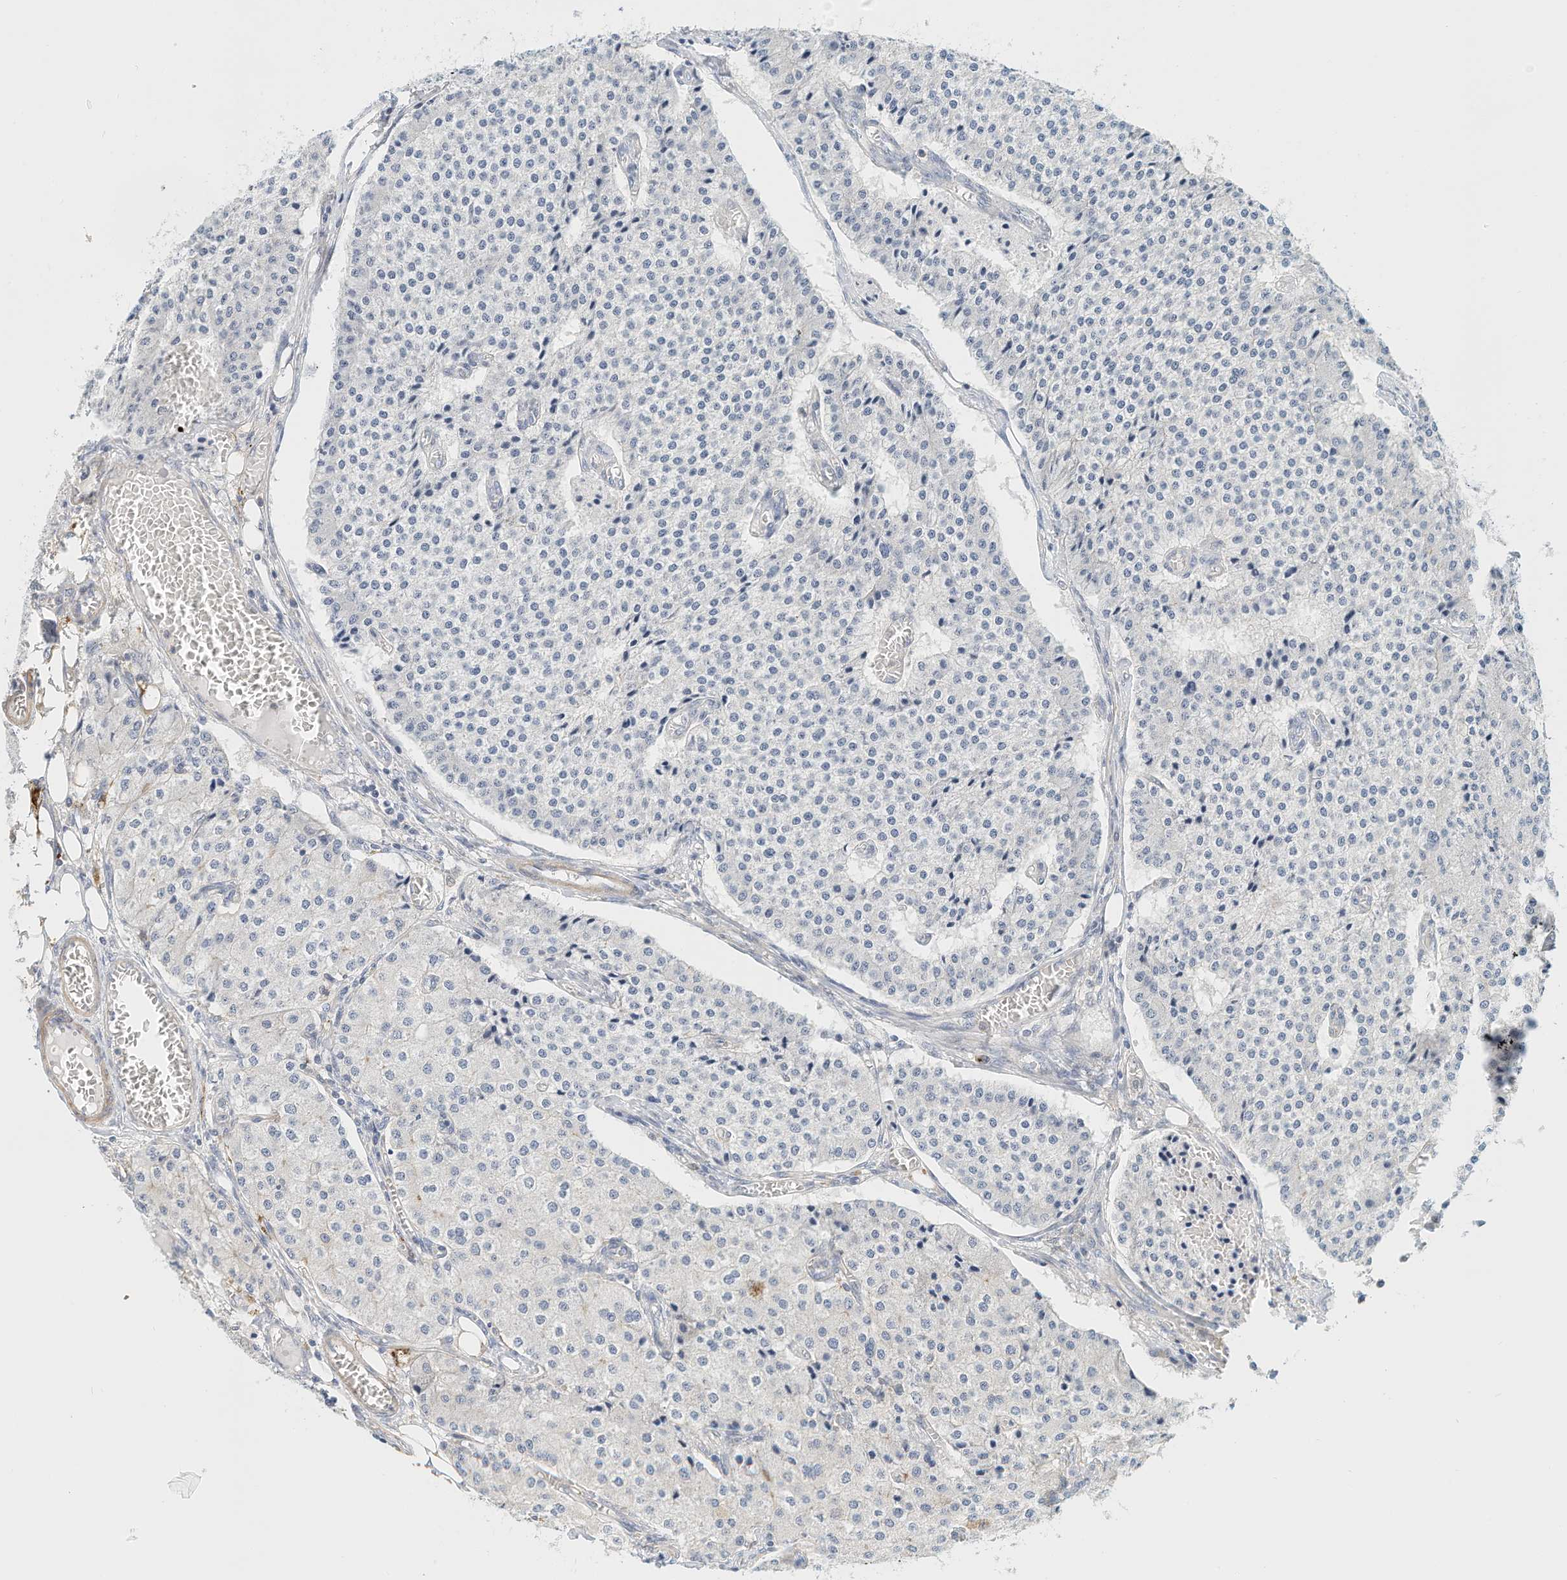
{"staining": {"intensity": "negative", "quantity": "none", "location": "none"}, "tissue": "carcinoid", "cell_type": "Tumor cells", "image_type": "cancer", "snomed": [{"axis": "morphology", "description": "Carcinoid, malignant, NOS"}, {"axis": "topography", "description": "Colon"}], "caption": "The immunohistochemistry photomicrograph has no significant expression in tumor cells of malignant carcinoid tissue.", "gene": "MICAL1", "patient": {"sex": "female", "age": 52}}